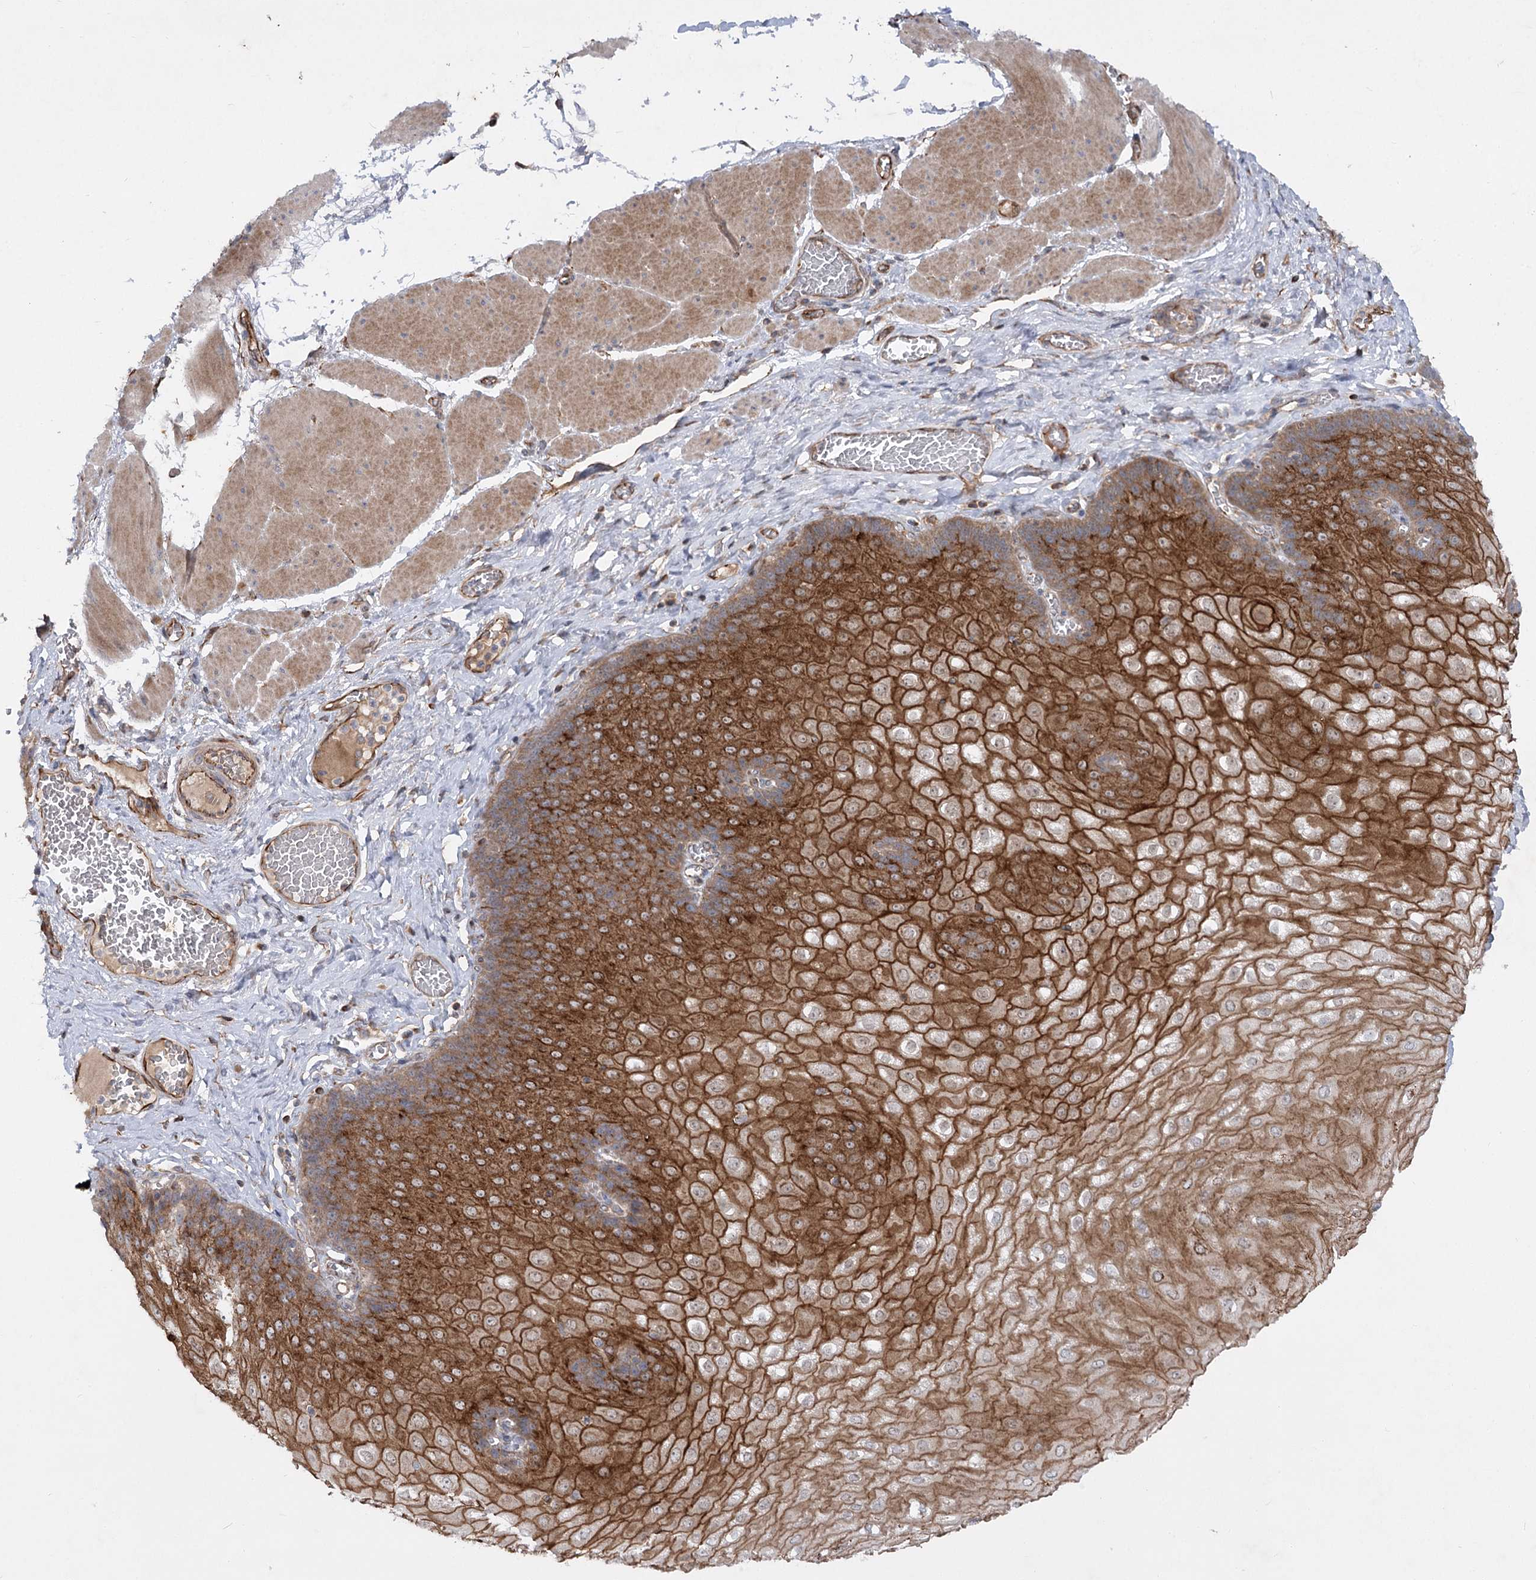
{"staining": {"intensity": "strong", "quantity": ">75%", "location": "cytoplasmic/membranous"}, "tissue": "esophagus", "cell_type": "Squamous epithelial cells", "image_type": "normal", "snomed": [{"axis": "morphology", "description": "Normal tissue, NOS"}, {"axis": "topography", "description": "Esophagus"}], "caption": "A brown stain shows strong cytoplasmic/membranous expression of a protein in squamous epithelial cells of unremarkable esophagus.", "gene": "KIAA0825", "patient": {"sex": "male", "age": 60}}